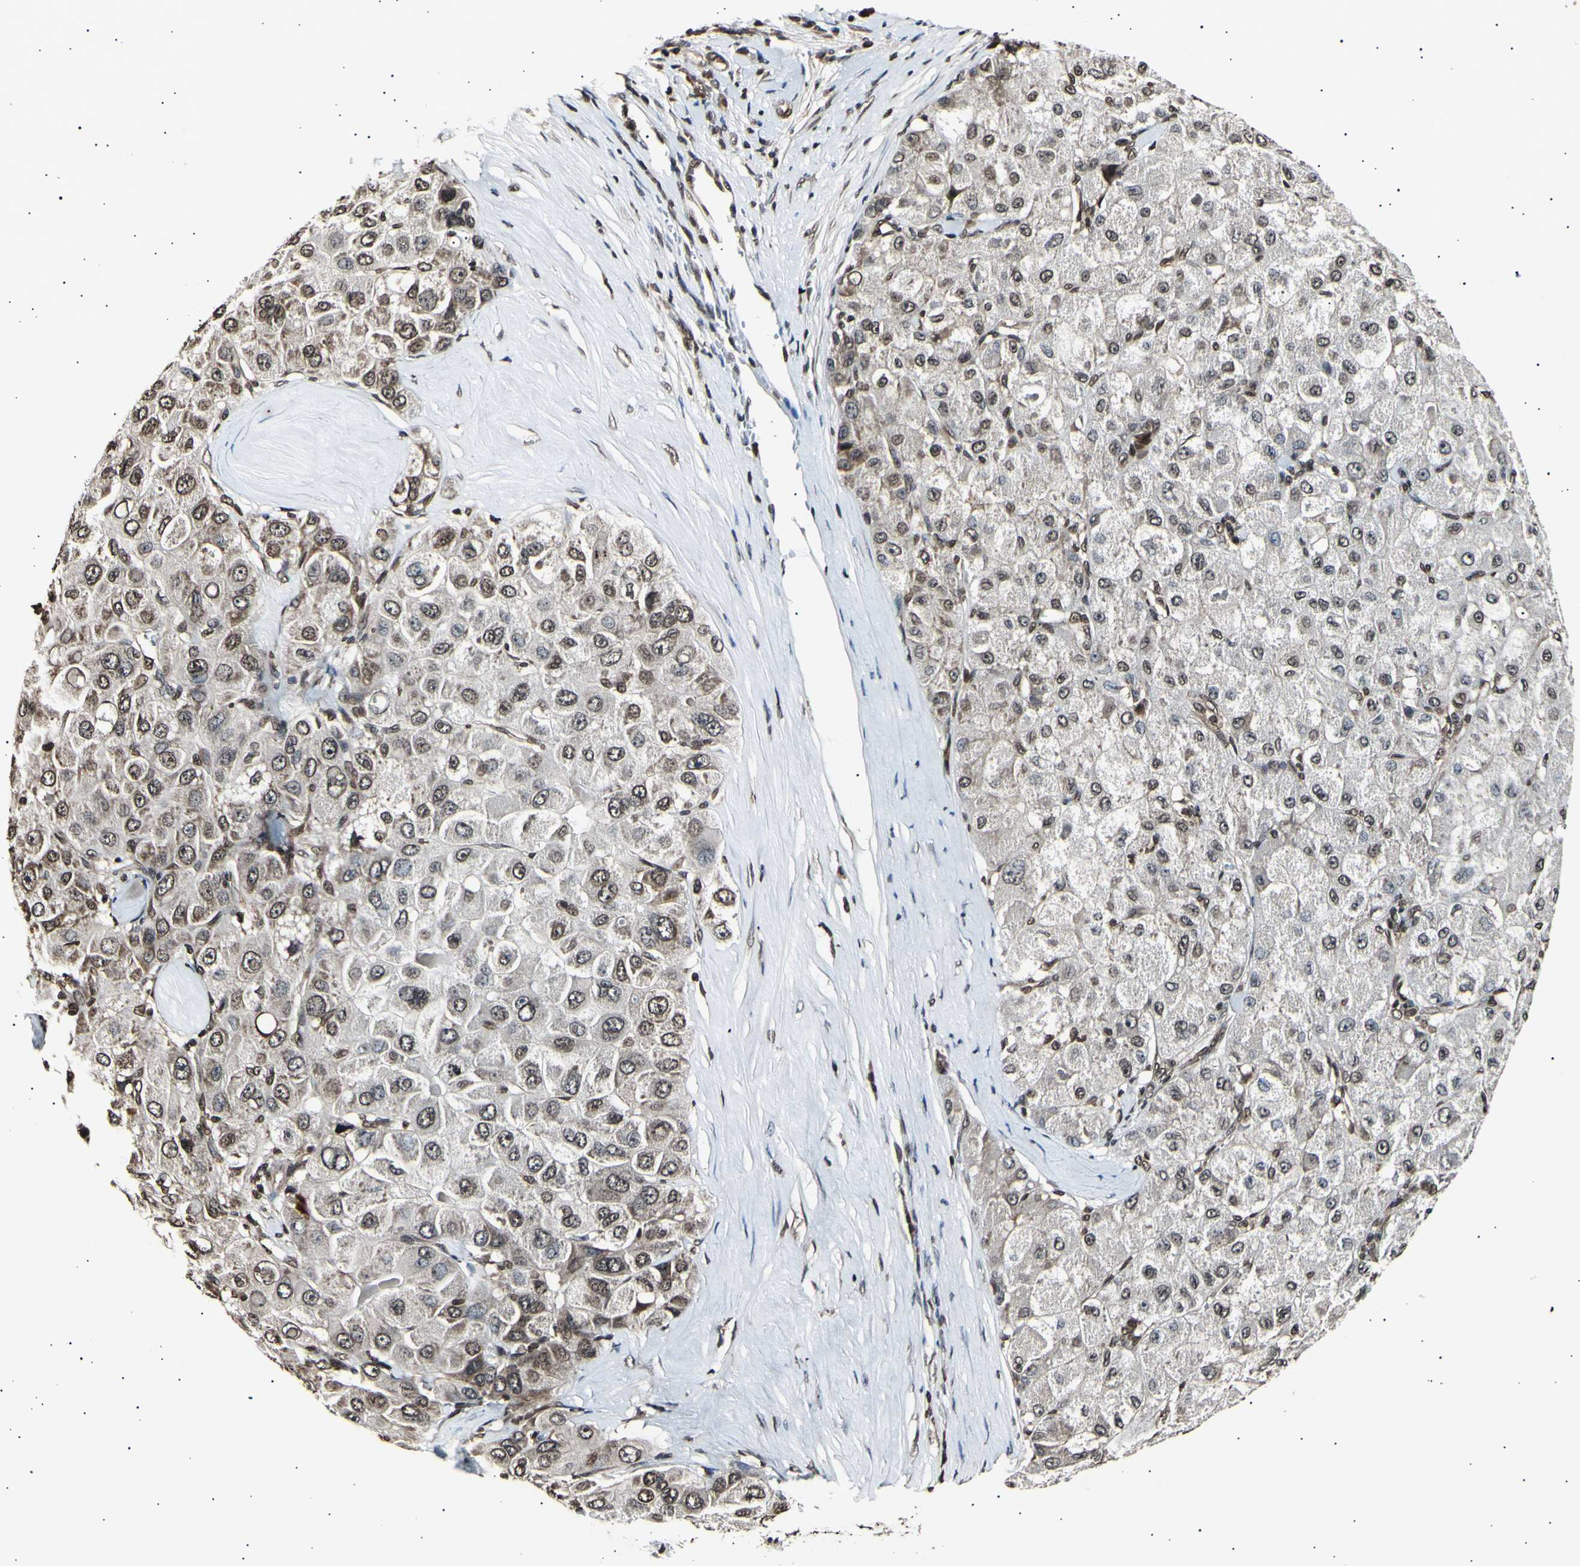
{"staining": {"intensity": "moderate", "quantity": ">75%", "location": "cytoplasmic/membranous,nuclear"}, "tissue": "liver cancer", "cell_type": "Tumor cells", "image_type": "cancer", "snomed": [{"axis": "morphology", "description": "Carcinoma, Hepatocellular, NOS"}, {"axis": "topography", "description": "Liver"}], "caption": "Immunohistochemistry of liver hepatocellular carcinoma reveals medium levels of moderate cytoplasmic/membranous and nuclear expression in about >75% of tumor cells.", "gene": "ANAPC7", "patient": {"sex": "male", "age": 80}}